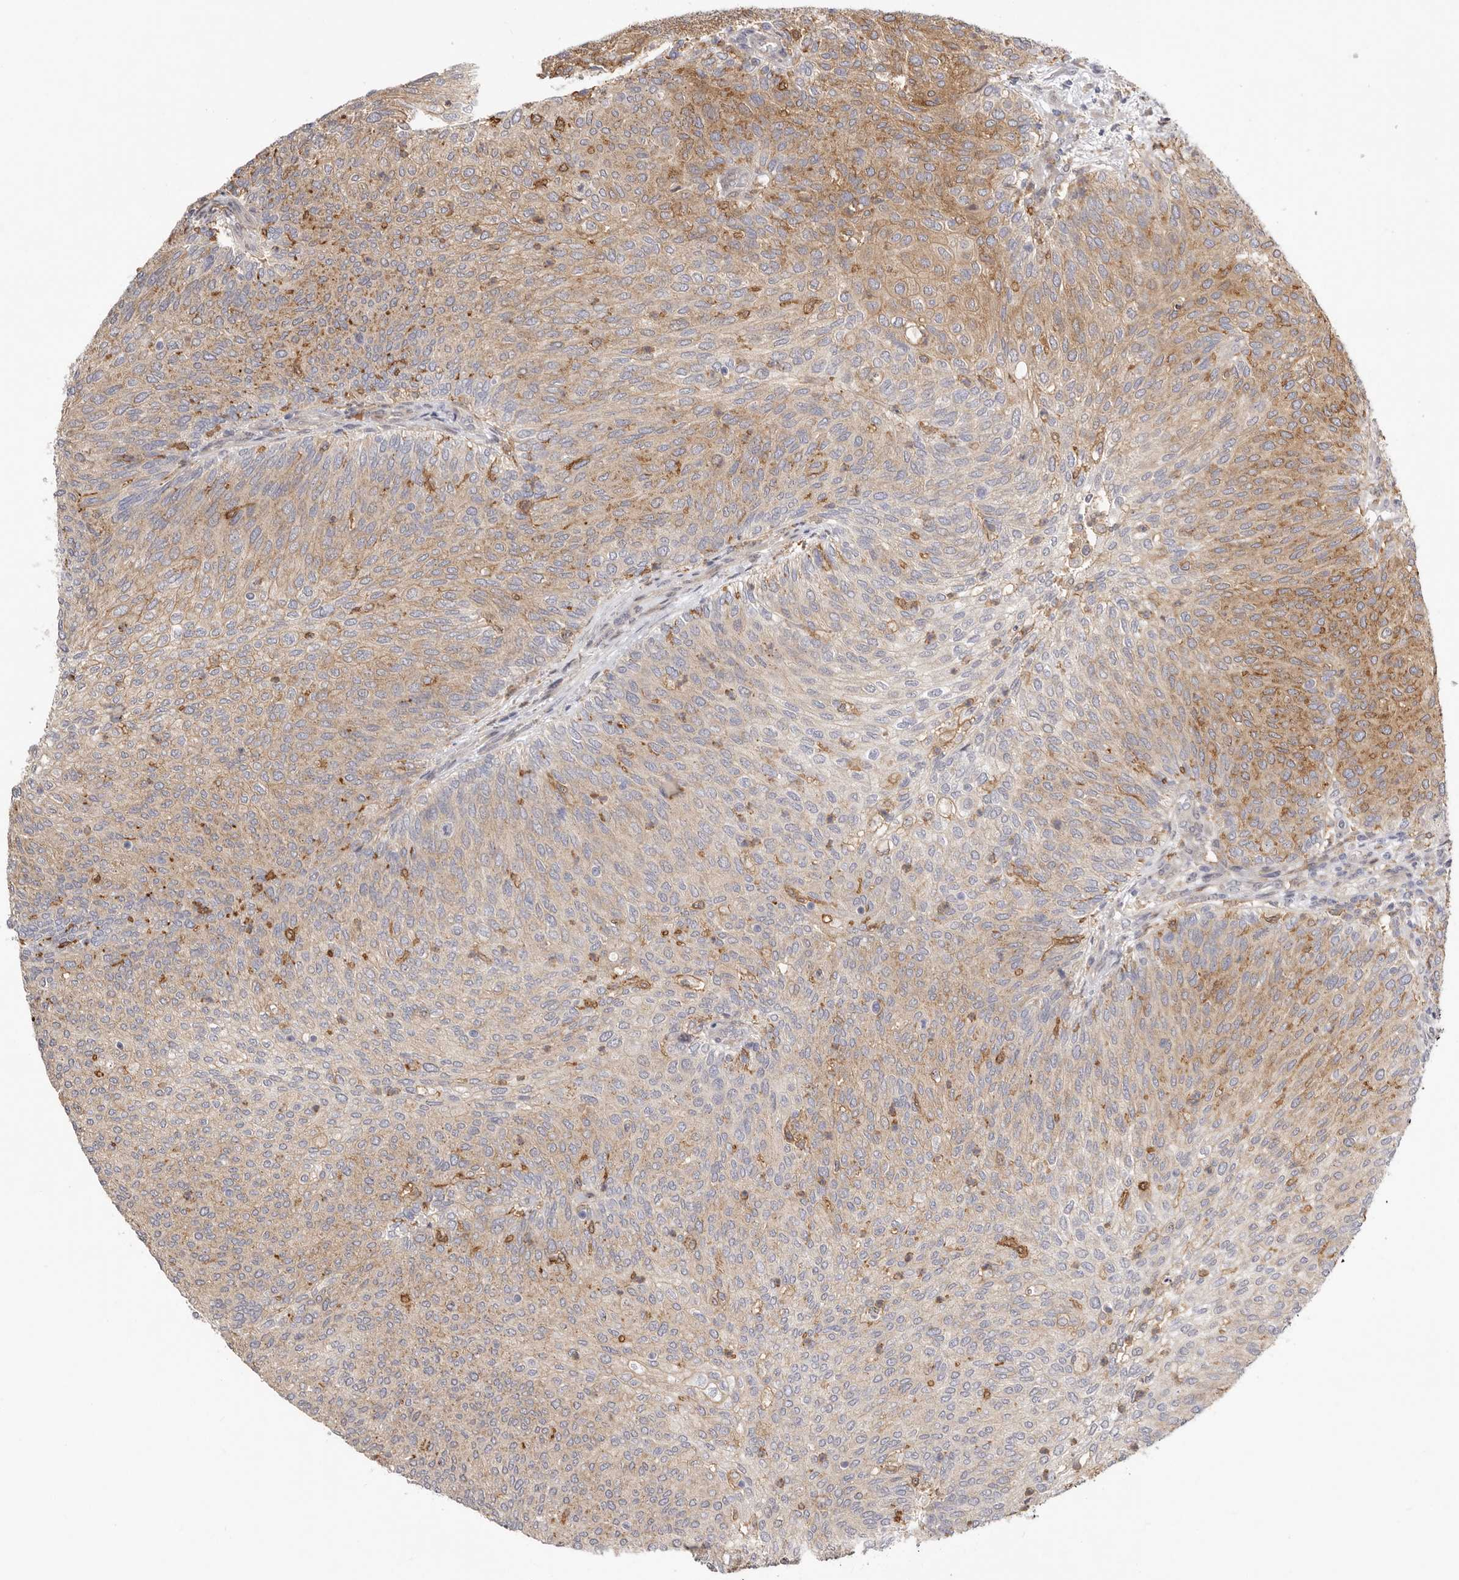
{"staining": {"intensity": "moderate", "quantity": "25%-75%", "location": "cytoplasmic/membranous"}, "tissue": "urothelial cancer", "cell_type": "Tumor cells", "image_type": "cancer", "snomed": [{"axis": "morphology", "description": "Urothelial carcinoma, Low grade"}, {"axis": "topography", "description": "Urinary bladder"}], "caption": "Protein expression analysis of human urothelial cancer reveals moderate cytoplasmic/membranous expression in approximately 25%-75% of tumor cells. (DAB IHC with brightfield microscopy, high magnification).", "gene": "MSRB2", "patient": {"sex": "female", "age": 79}}